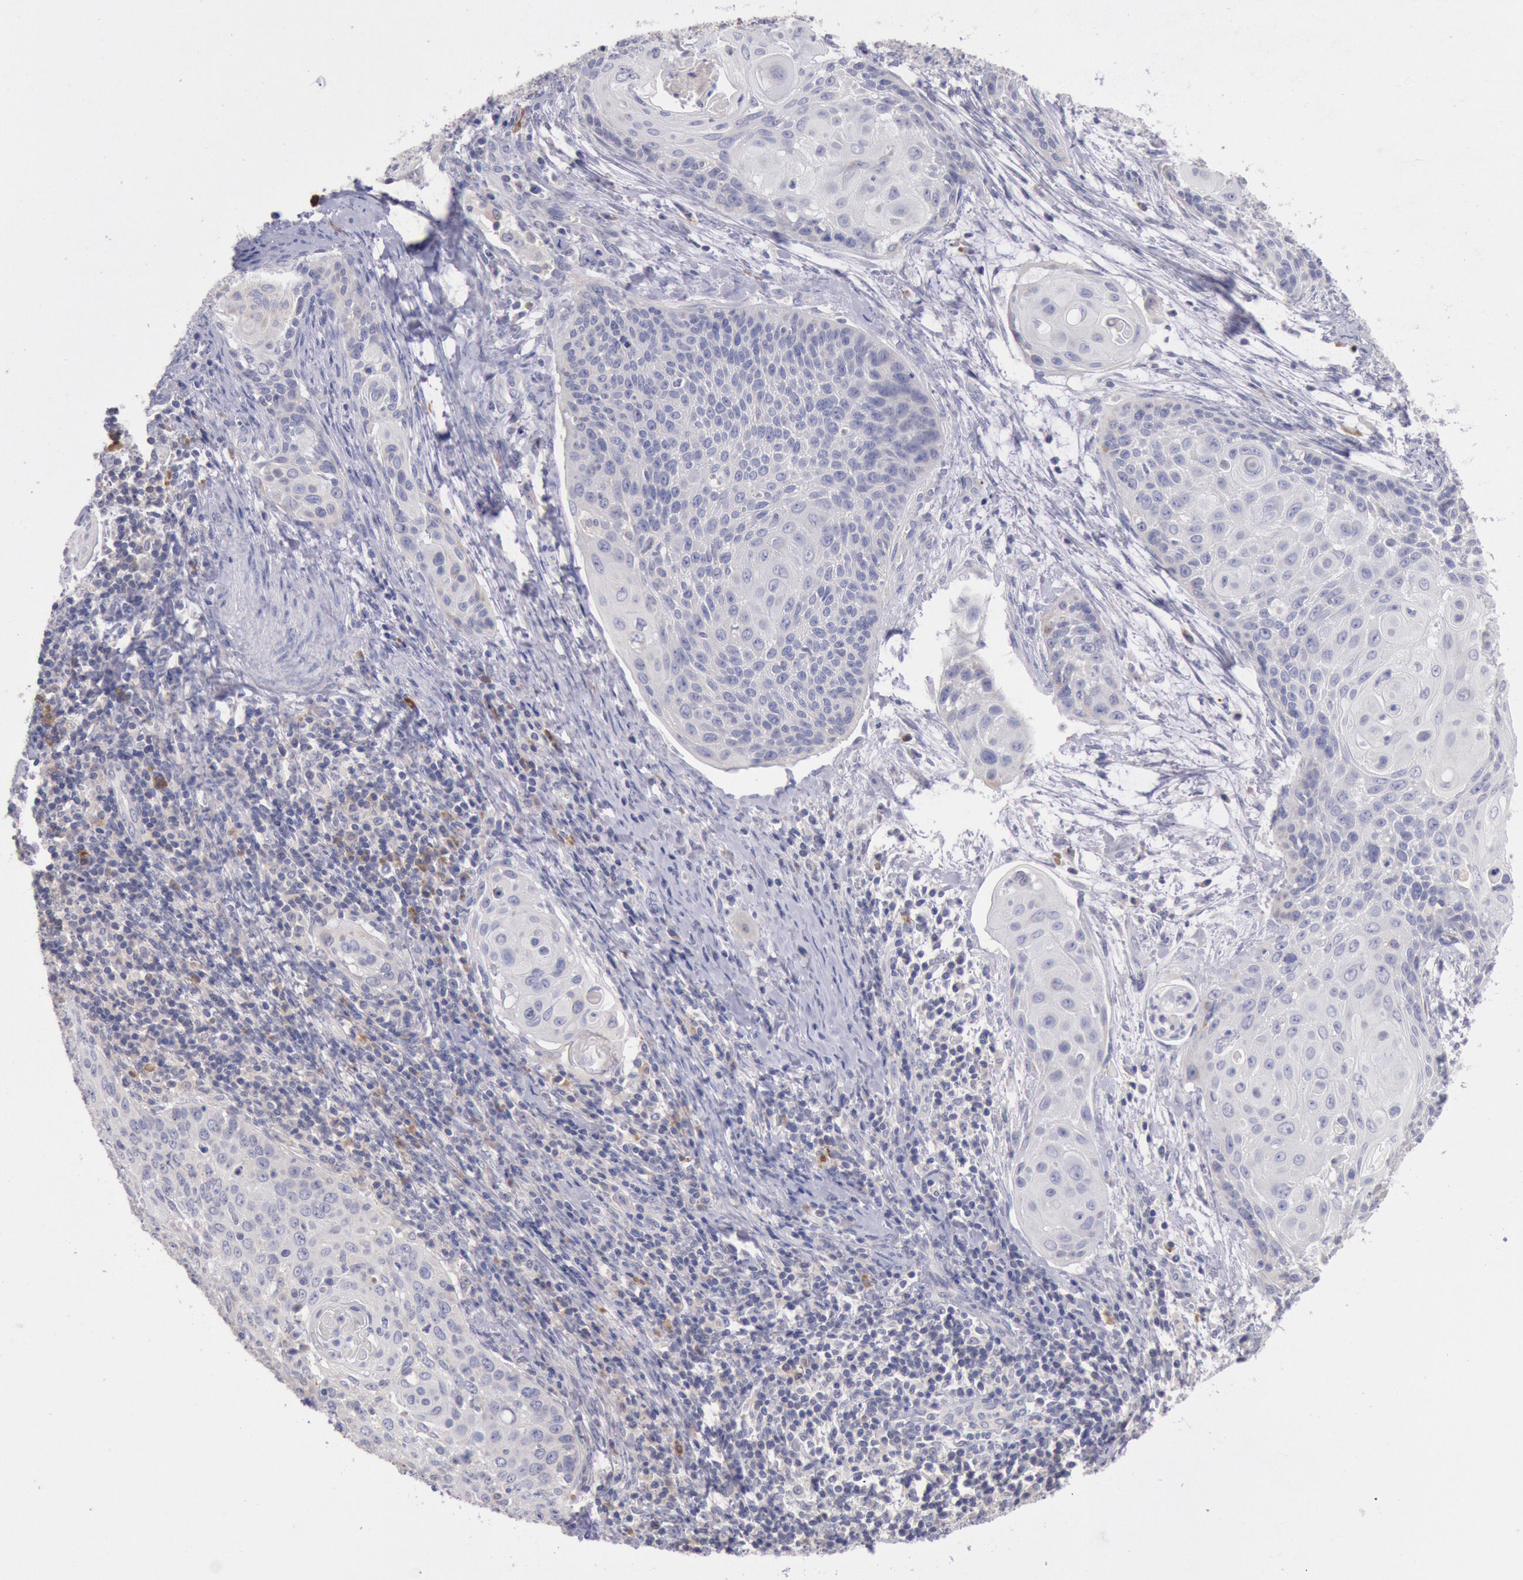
{"staining": {"intensity": "negative", "quantity": "none", "location": "none"}, "tissue": "cervical cancer", "cell_type": "Tumor cells", "image_type": "cancer", "snomed": [{"axis": "morphology", "description": "Squamous cell carcinoma, NOS"}, {"axis": "topography", "description": "Cervix"}], "caption": "The immunohistochemistry (IHC) image has no significant staining in tumor cells of cervical cancer tissue.", "gene": "GAL3ST1", "patient": {"sex": "female", "age": 33}}